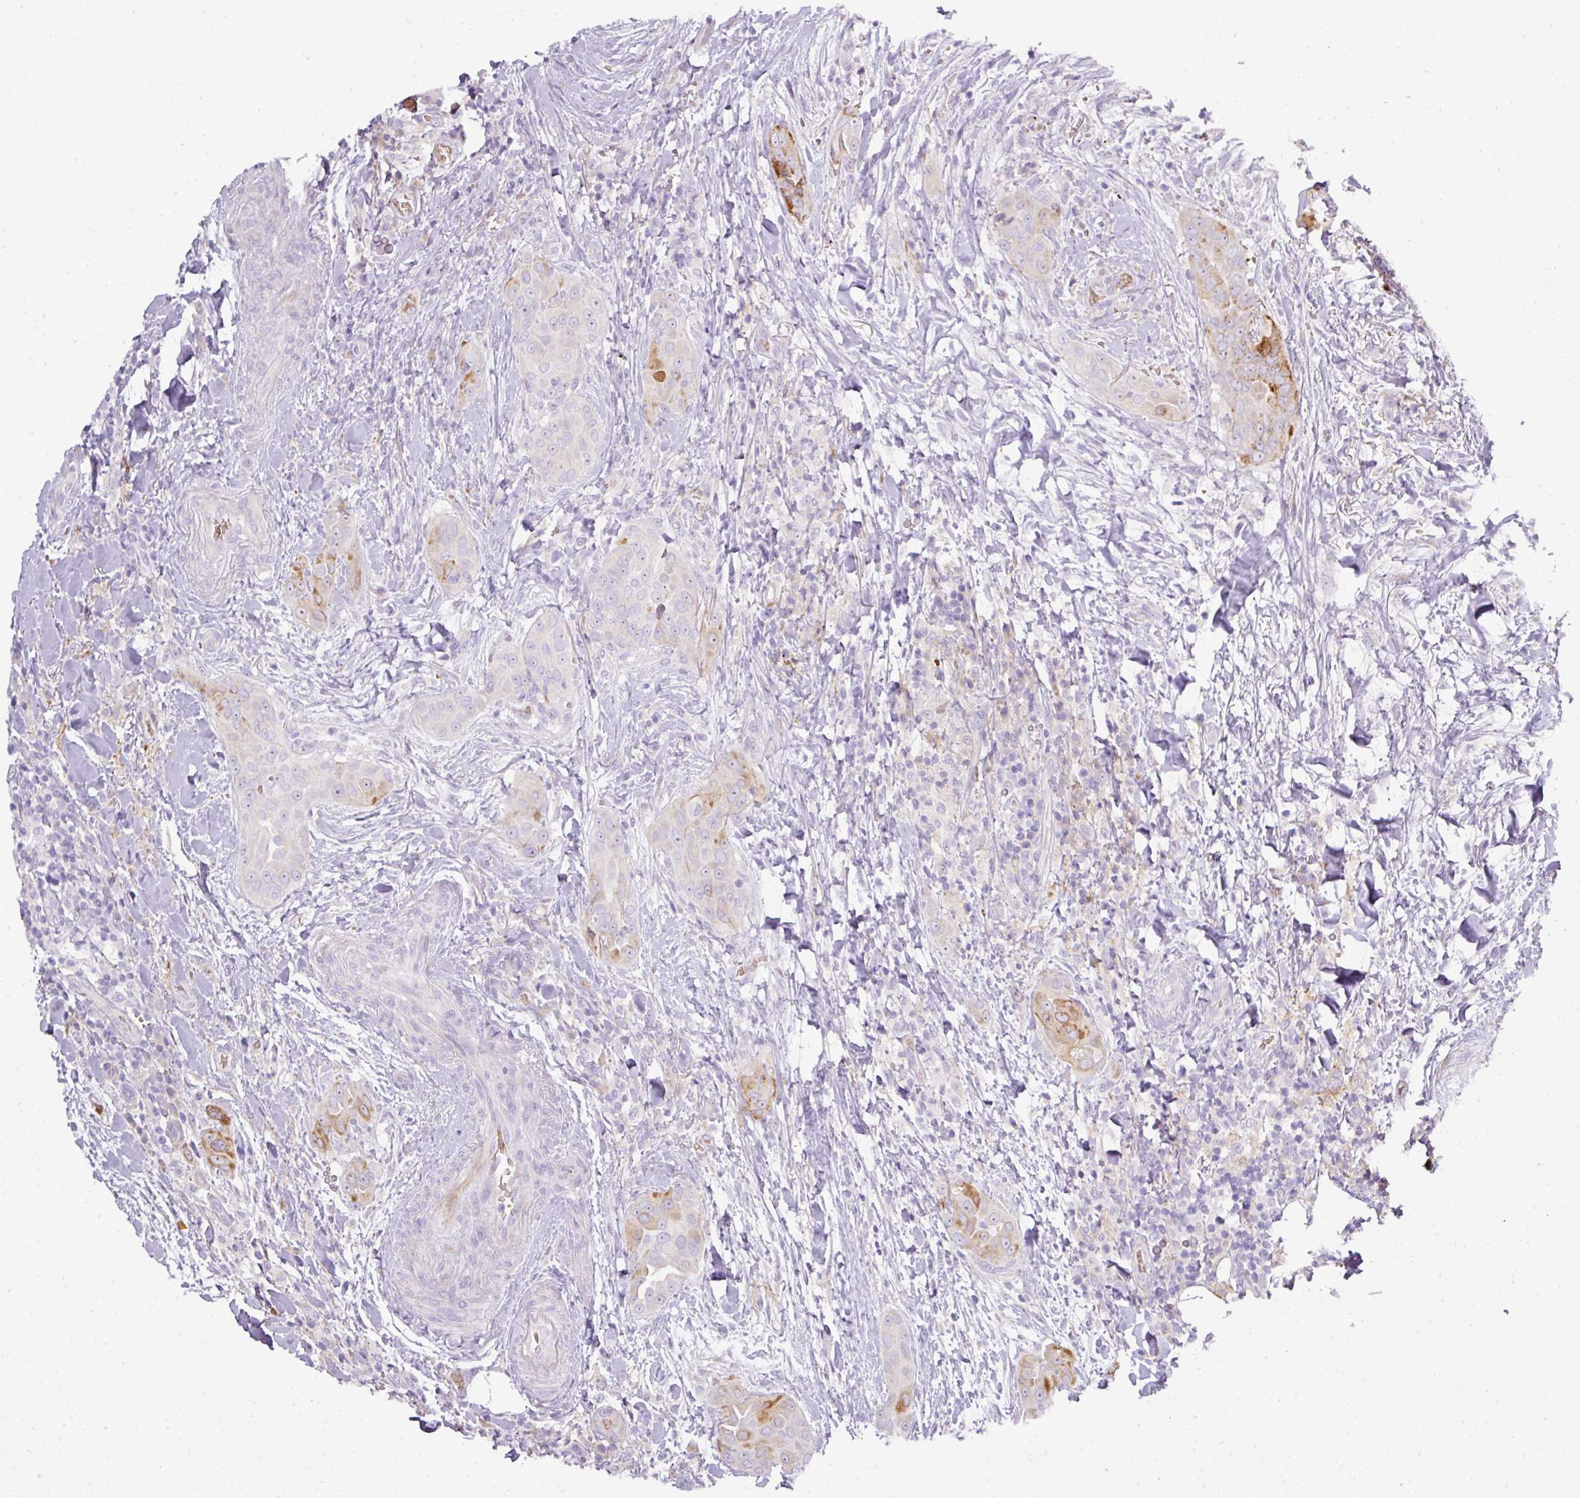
{"staining": {"intensity": "negative", "quantity": "none", "location": "none"}, "tissue": "thyroid cancer", "cell_type": "Tumor cells", "image_type": "cancer", "snomed": [{"axis": "morphology", "description": "Papillary adenocarcinoma, NOS"}, {"axis": "topography", "description": "Thyroid gland"}], "caption": "DAB (3,3'-diaminobenzidine) immunohistochemical staining of human papillary adenocarcinoma (thyroid) displays no significant expression in tumor cells. (Brightfield microscopy of DAB (3,3'-diaminobenzidine) immunohistochemistry at high magnification).", "gene": "ATP6V1F", "patient": {"sex": "male", "age": 61}}